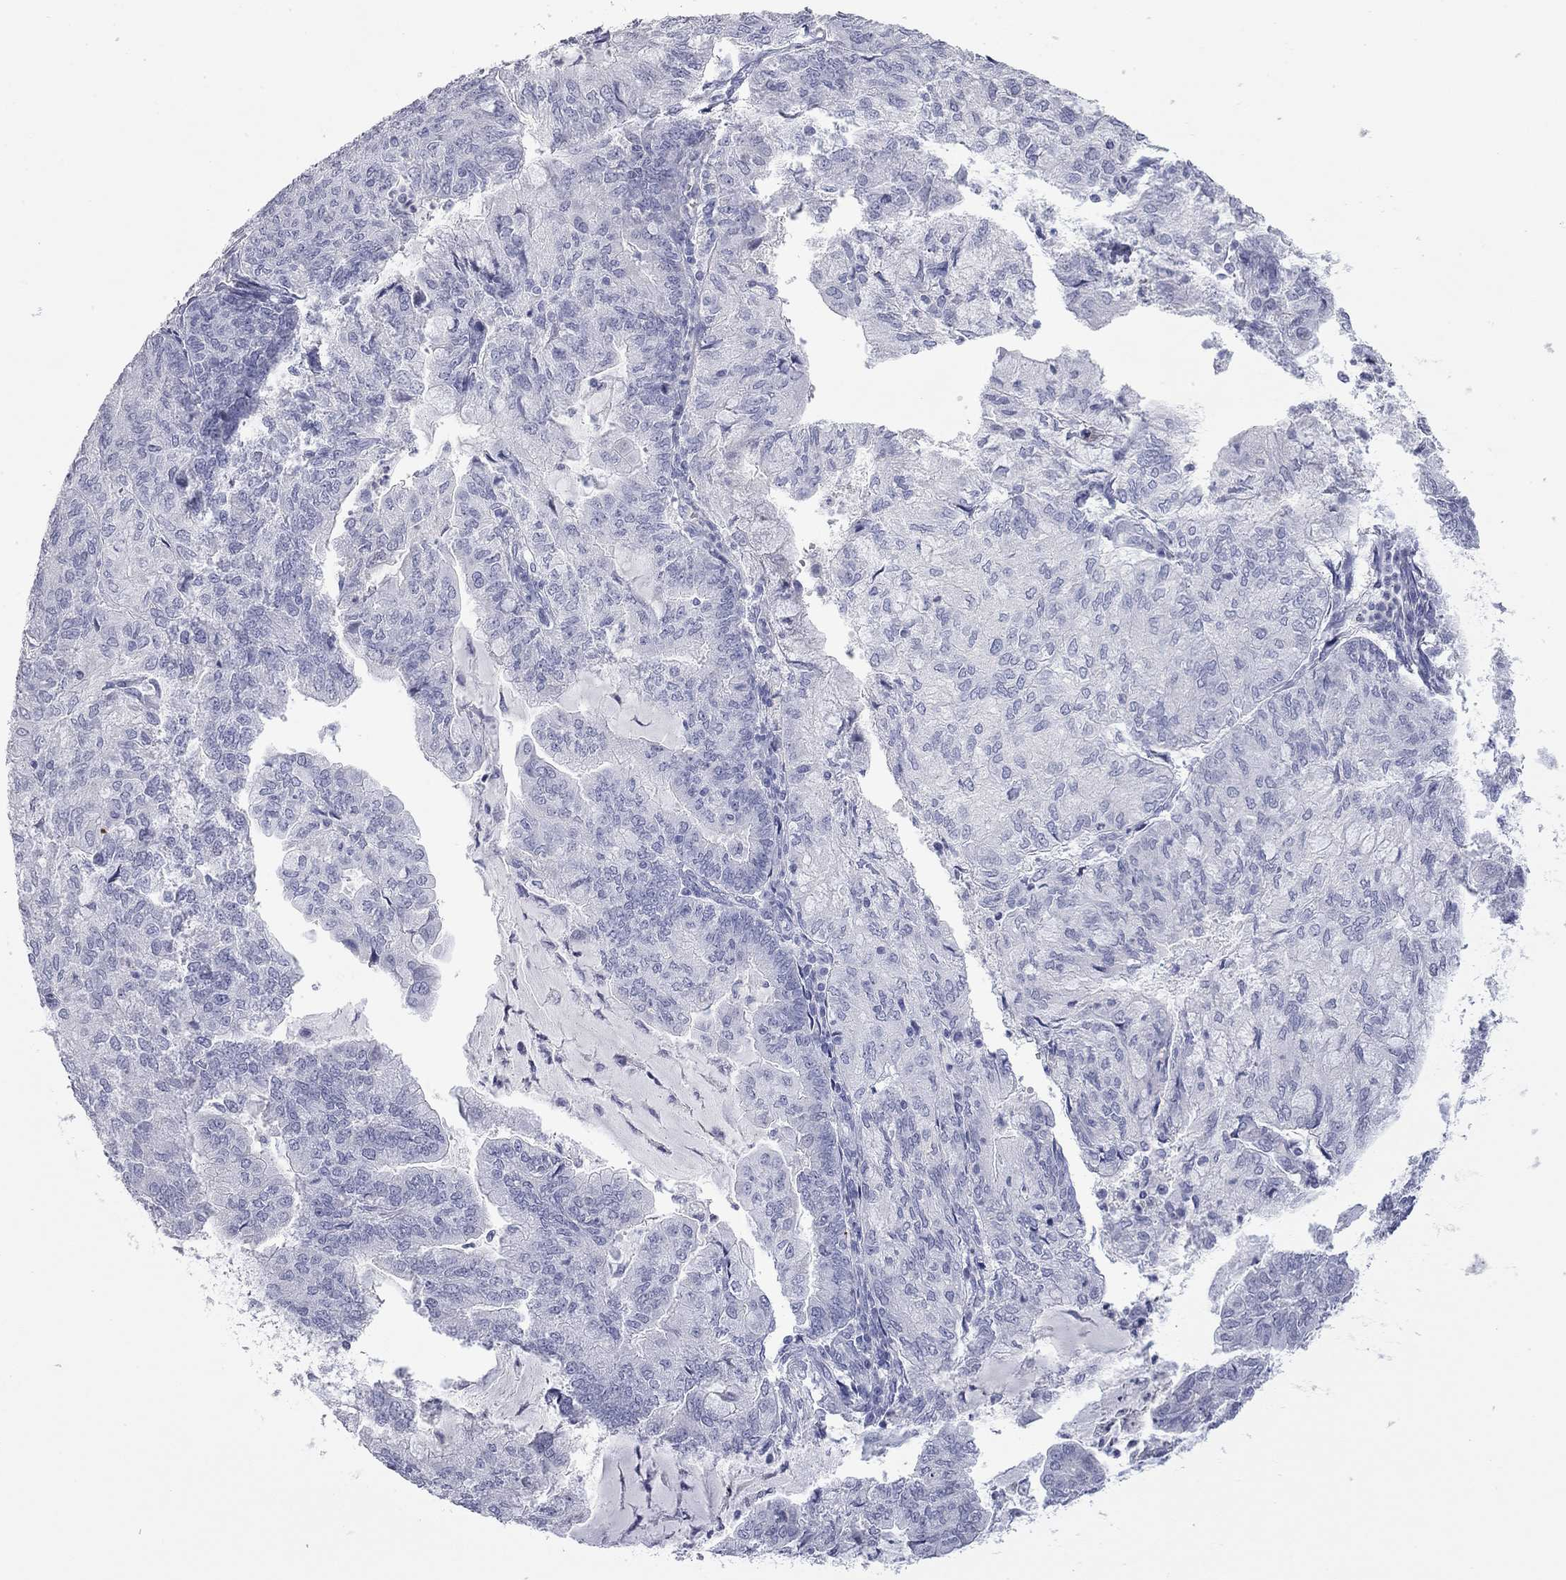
{"staining": {"intensity": "negative", "quantity": "none", "location": "none"}, "tissue": "endometrial cancer", "cell_type": "Tumor cells", "image_type": "cancer", "snomed": [{"axis": "morphology", "description": "Adenocarcinoma, NOS"}, {"axis": "topography", "description": "Endometrium"}], "caption": "This is a image of immunohistochemistry staining of endometrial cancer (adenocarcinoma), which shows no expression in tumor cells.", "gene": "AK8", "patient": {"sex": "female", "age": 82}}